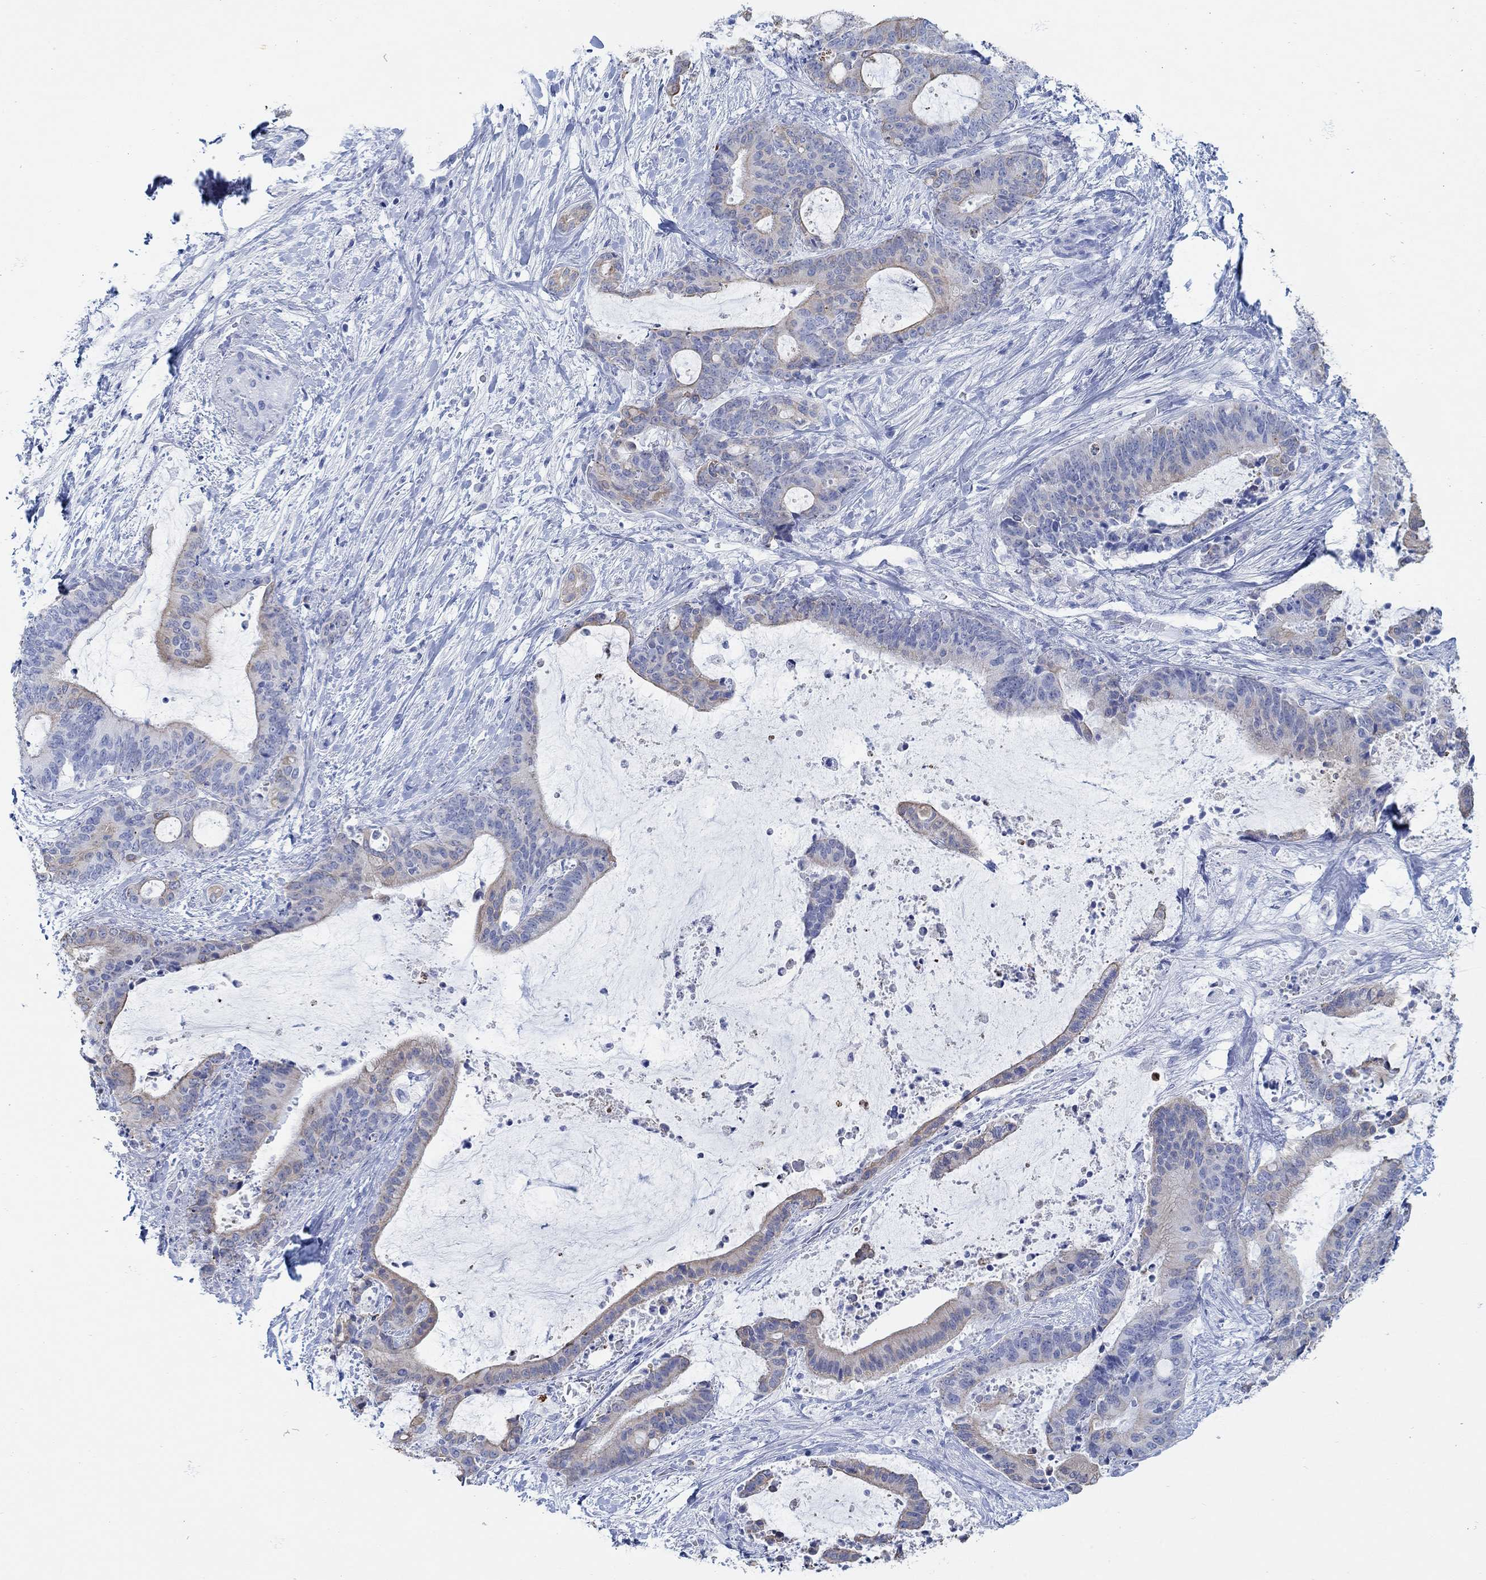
{"staining": {"intensity": "weak", "quantity": "25%-75%", "location": "cytoplasmic/membranous"}, "tissue": "liver cancer", "cell_type": "Tumor cells", "image_type": "cancer", "snomed": [{"axis": "morphology", "description": "Cholangiocarcinoma"}, {"axis": "topography", "description": "Liver"}], "caption": "Immunohistochemistry of human liver cancer demonstrates low levels of weak cytoplasmic/membranous staining in approximately 25%-75% of tumor cells.", "gene": "AK8", "patient": {"sex": "female", "age": 73}}